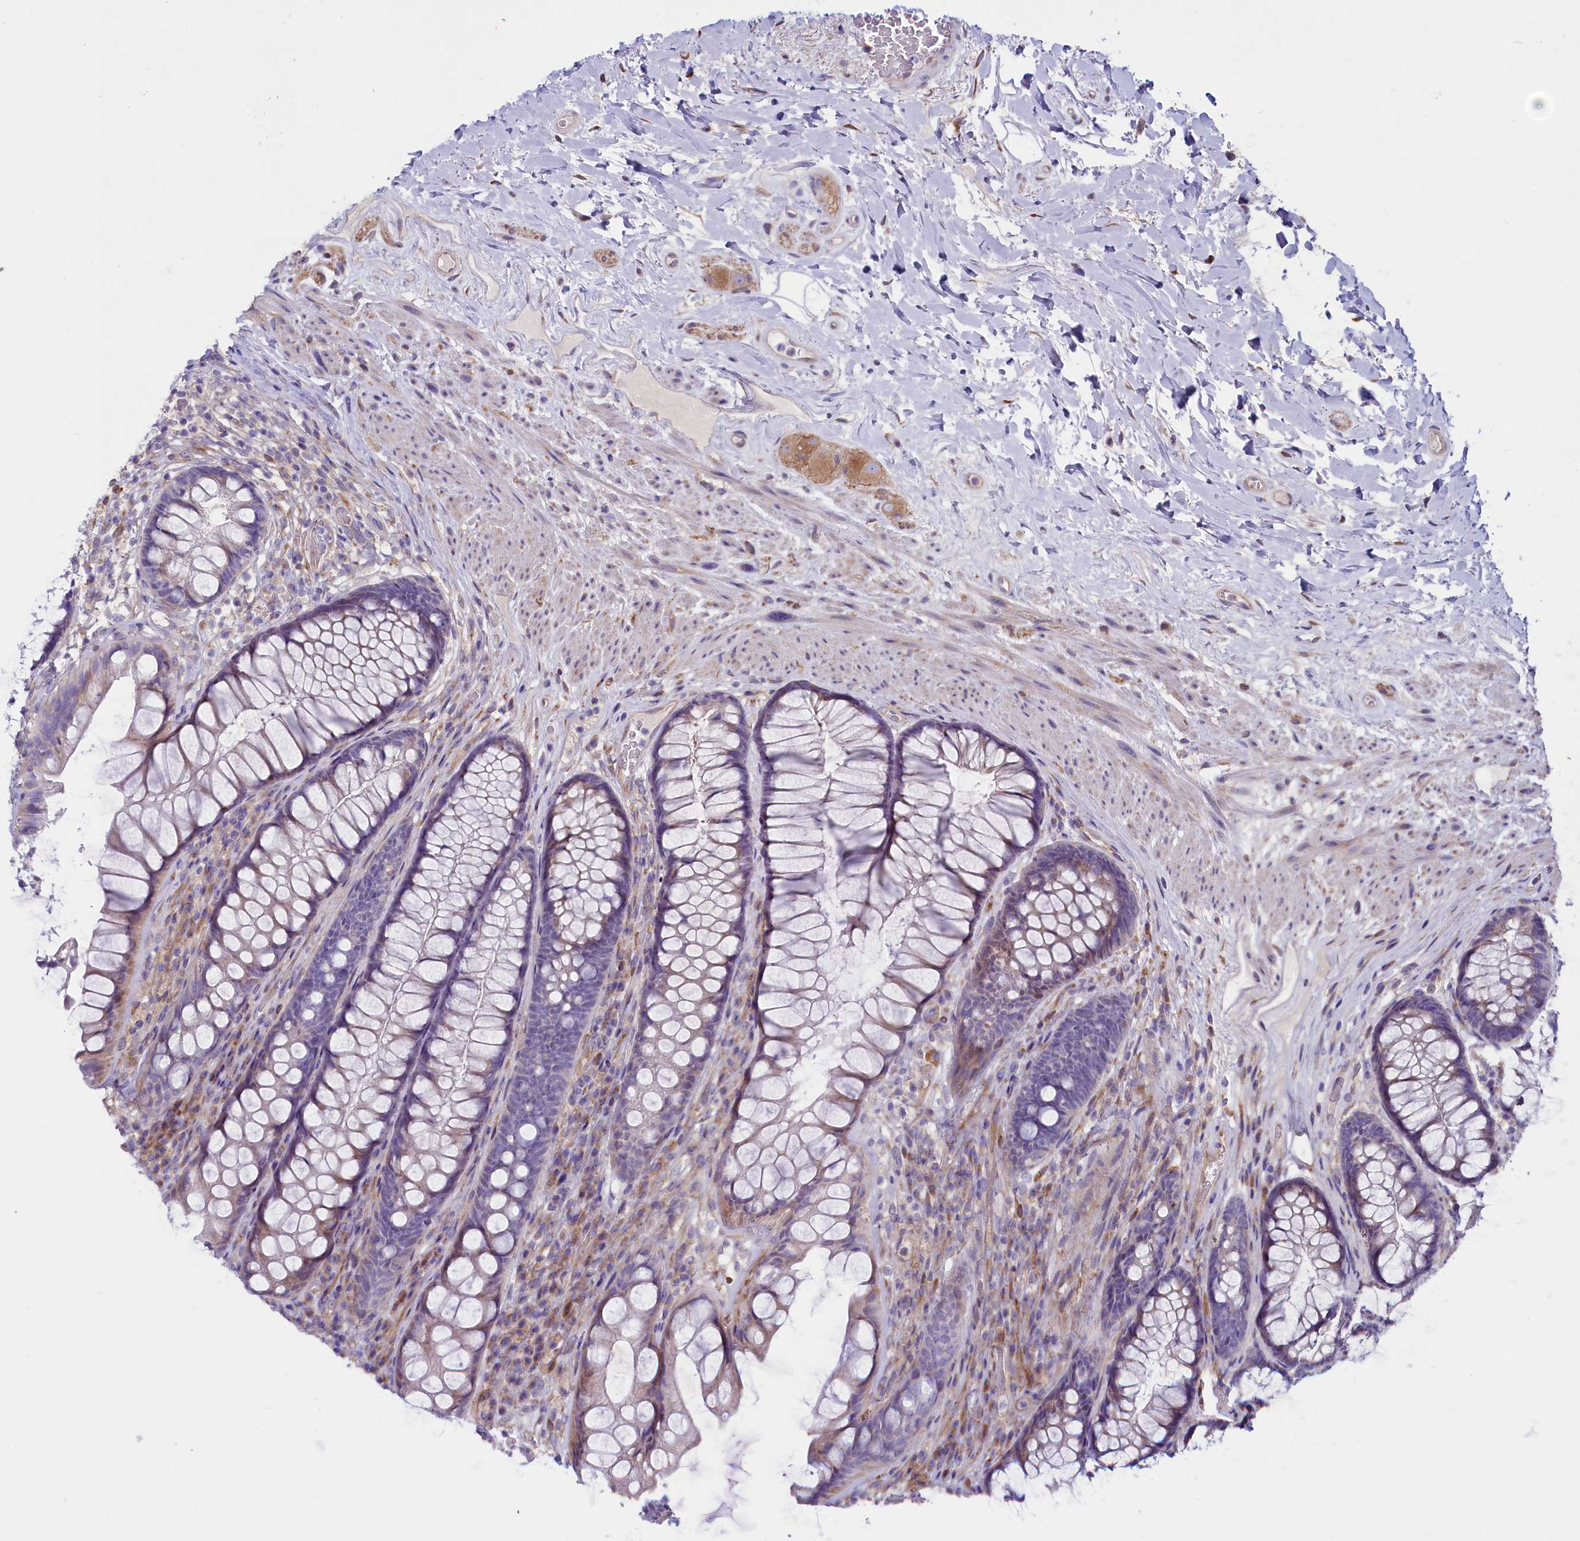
{"staining": {"intensity": "weak", "quantity": "<25%", "location": "cytoplasmic/membranous"}, "tissue": "rectum", "cell_type": "Glandular cells", "image_type": "normal", "snomed": [{"axis": "morphology", "description": "Normal tissue, NOS"}, {"axis": "topography", "description": "Rectum"}], "caption": "This is an IHC image of unremarkable rectum. There is no positivity in glandular cells.", "gene": "GPR108", "patient": {"sex": "male", "age": 74}}